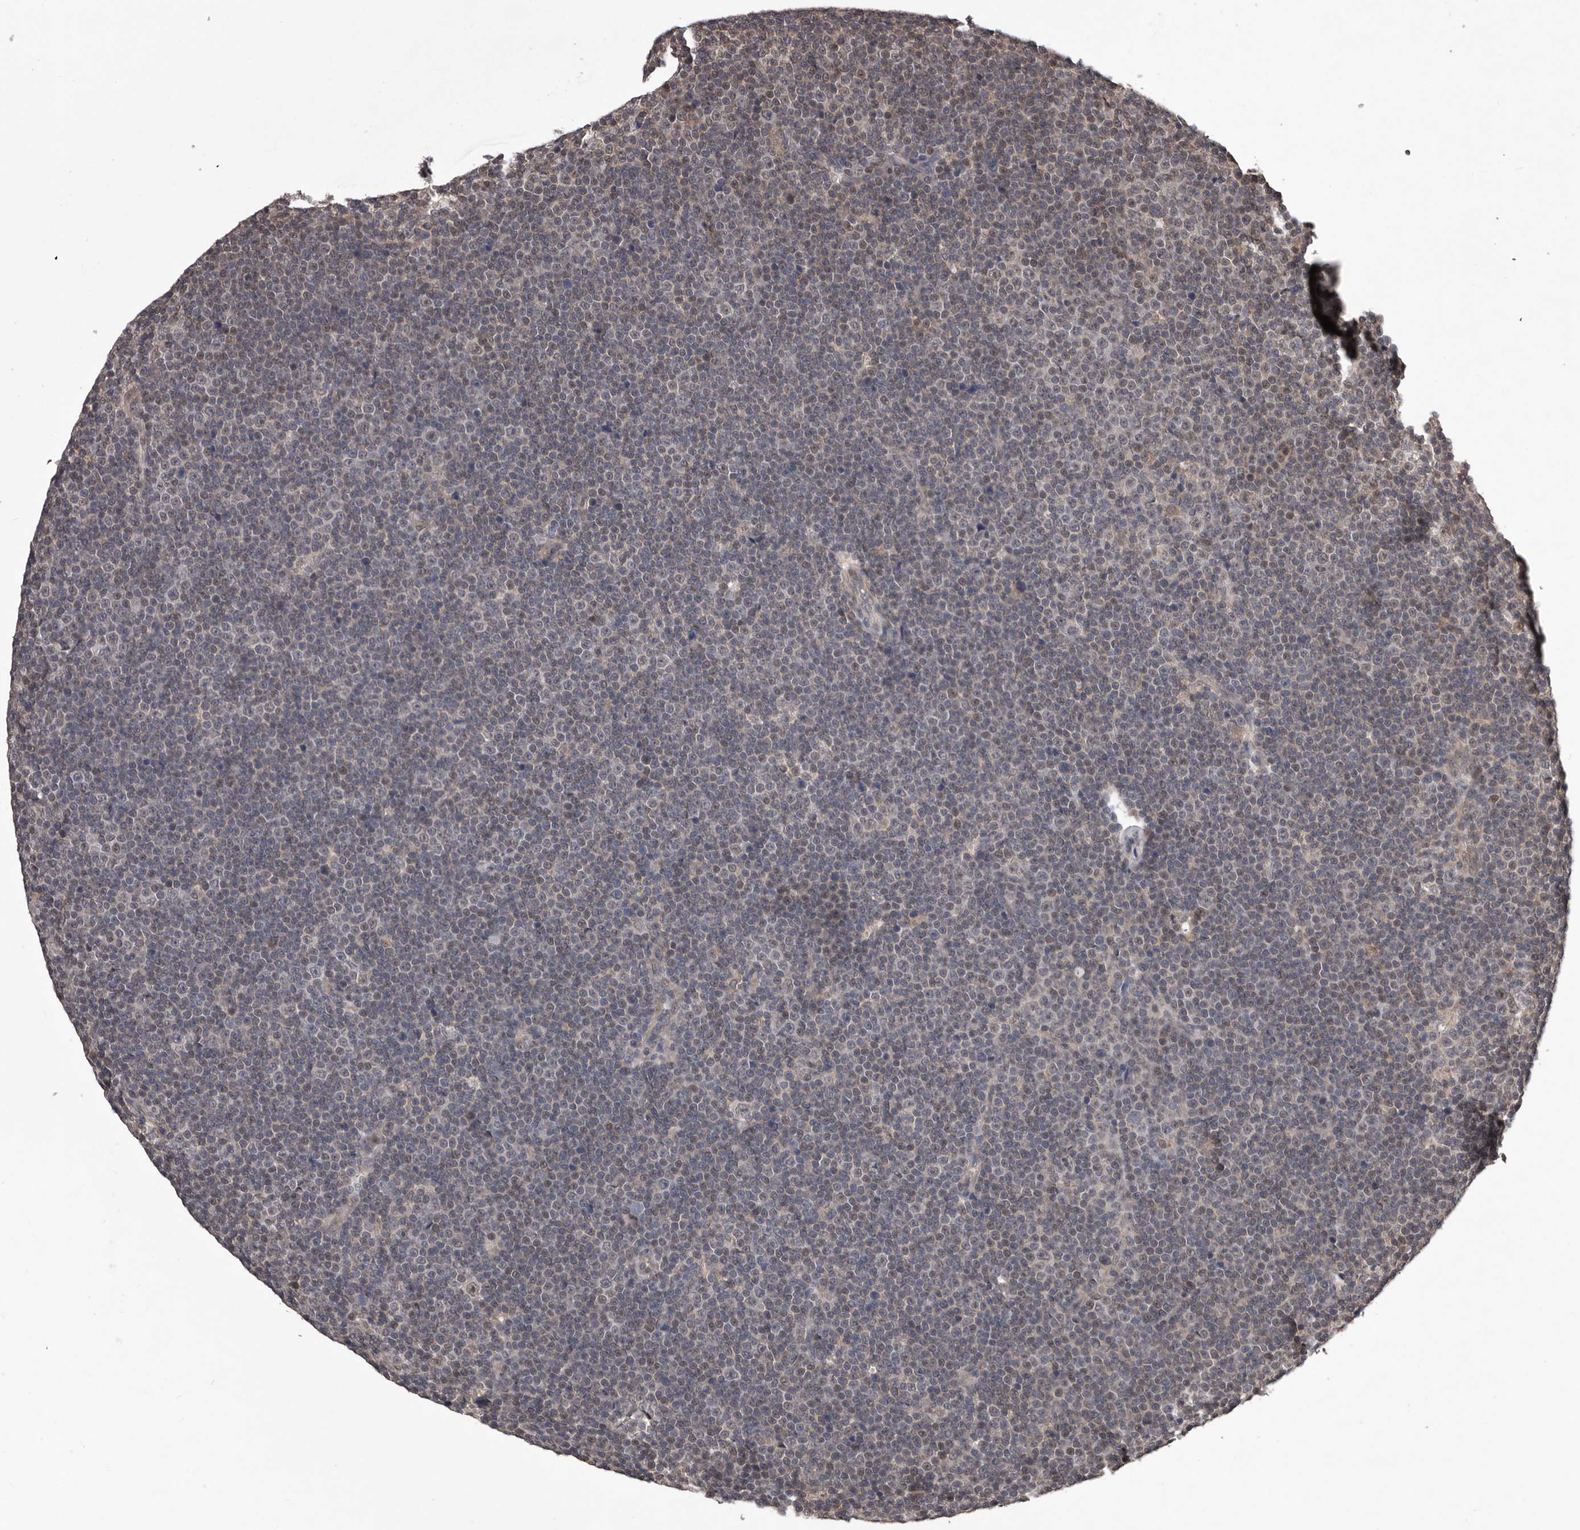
{"staining": {"intensity": "negative", "quantity": "none", "location": "none"}, "tissue": "lymphoma", "cell_type": "Tumor cells", "image_type": "cancer", "snomed": [{"axis": "morphology", "description": "Malignant lymphoma, non-Hodgkin's type, Low grade"}, {"axis": "topography", "description": "Lymph node"}], "caption": "Malignant lymphoma, non-Hodgkin's type (low-grade) stained for a protein using immunohistochemistry (IHC) exhibits no expression tumor cells.", "gene": "CELF3", "patient": {"sex": "female", "age": 67}}